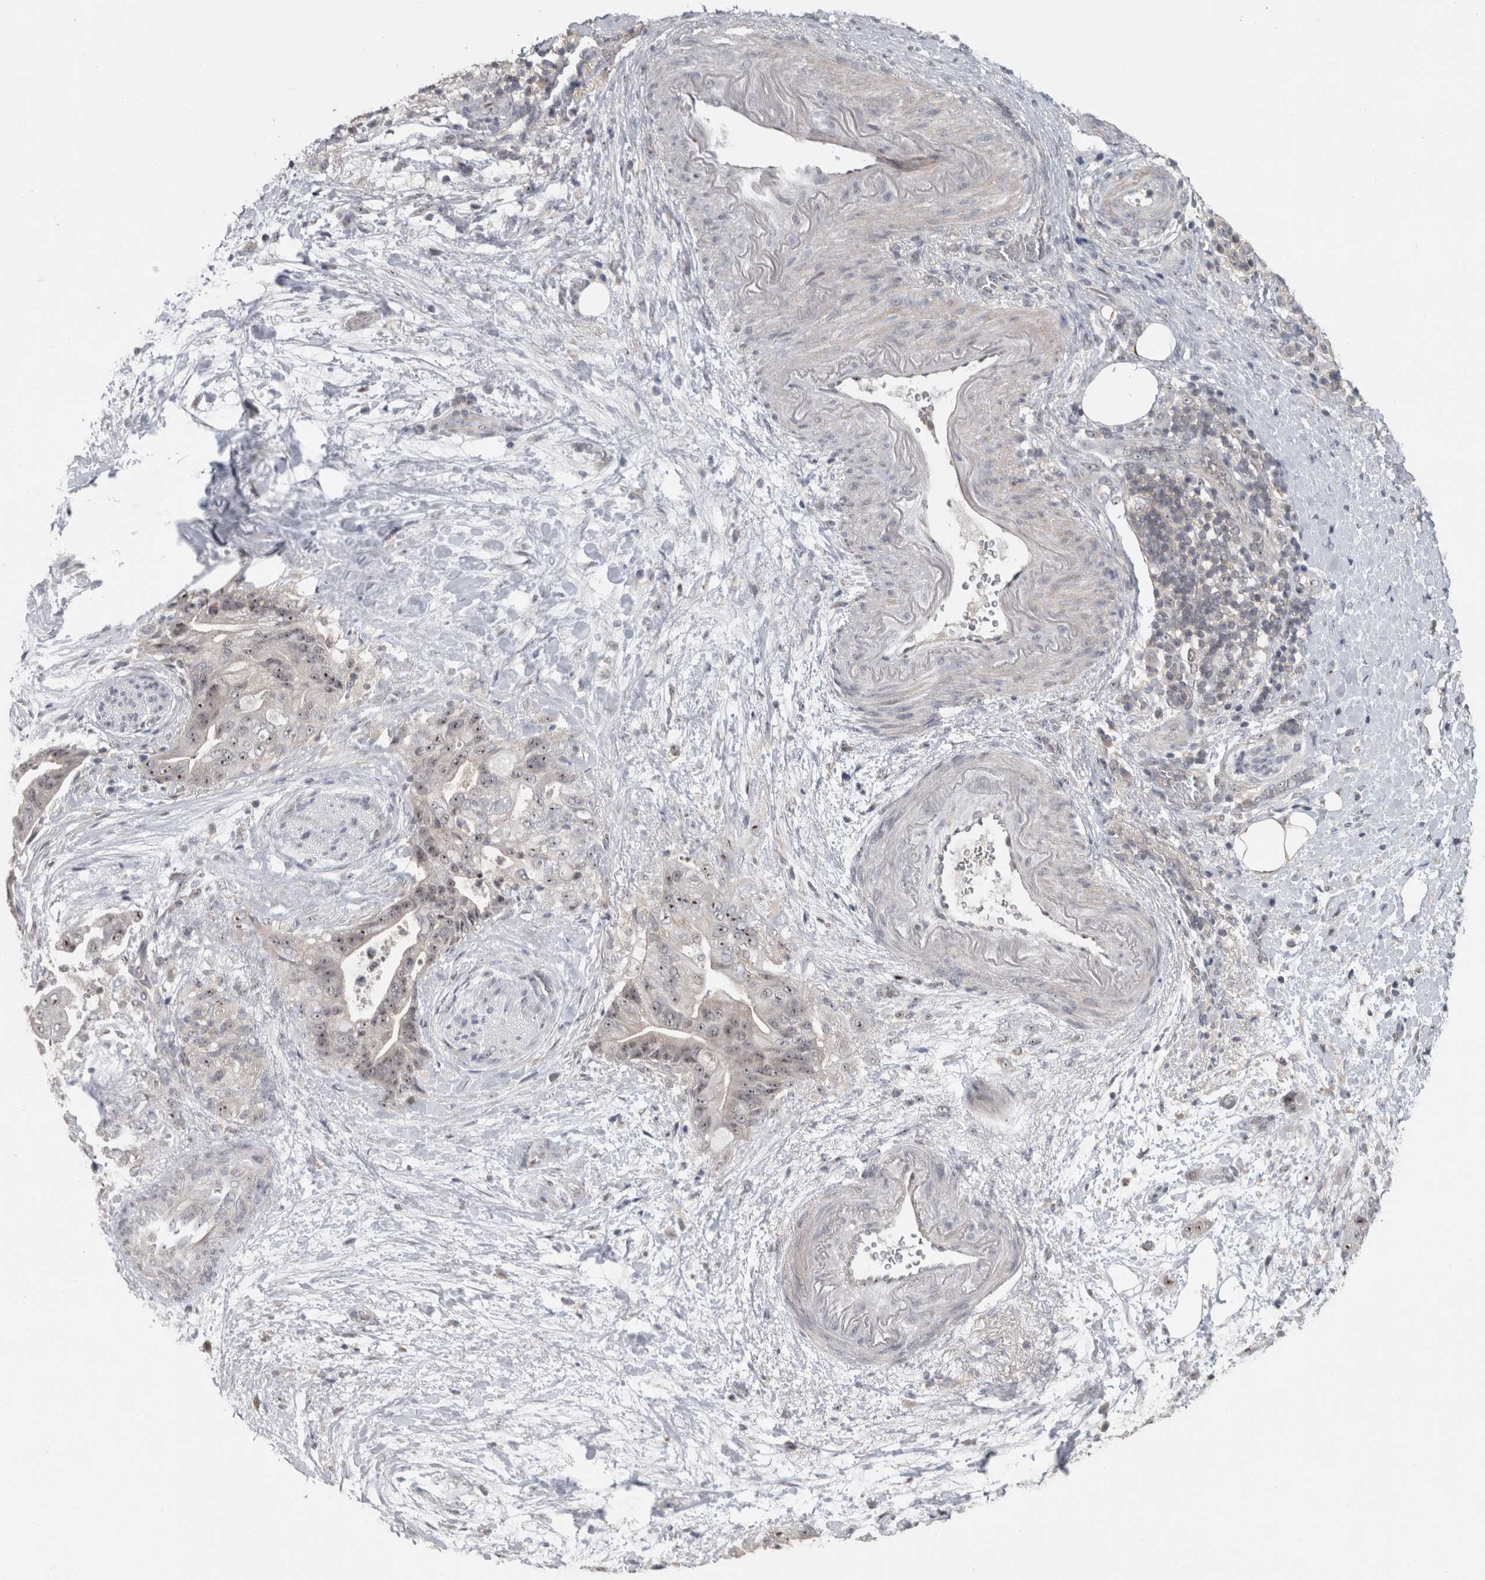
{"staining": {"intensity": "moderate", "quantity": ">75%", "location": "nuclear"}, "tissue": "pancreatic cancer", "cell_type": "Tumor cells", "image_type": "cancer", "snomed": [{"axis": "morphology", "description": "Adenocarcinoma, NOS"}, {"axis": "topography", "description": "Pancreas"}], "caption": "Approximately >75% of tumor cells in adenocarcinoma (pancreatic) display moderate nuclear protein positivity as visualized by brown immunohistochemical staining.", "gene": "RBM28", "patient": {"sex": "male", "age": 59}}